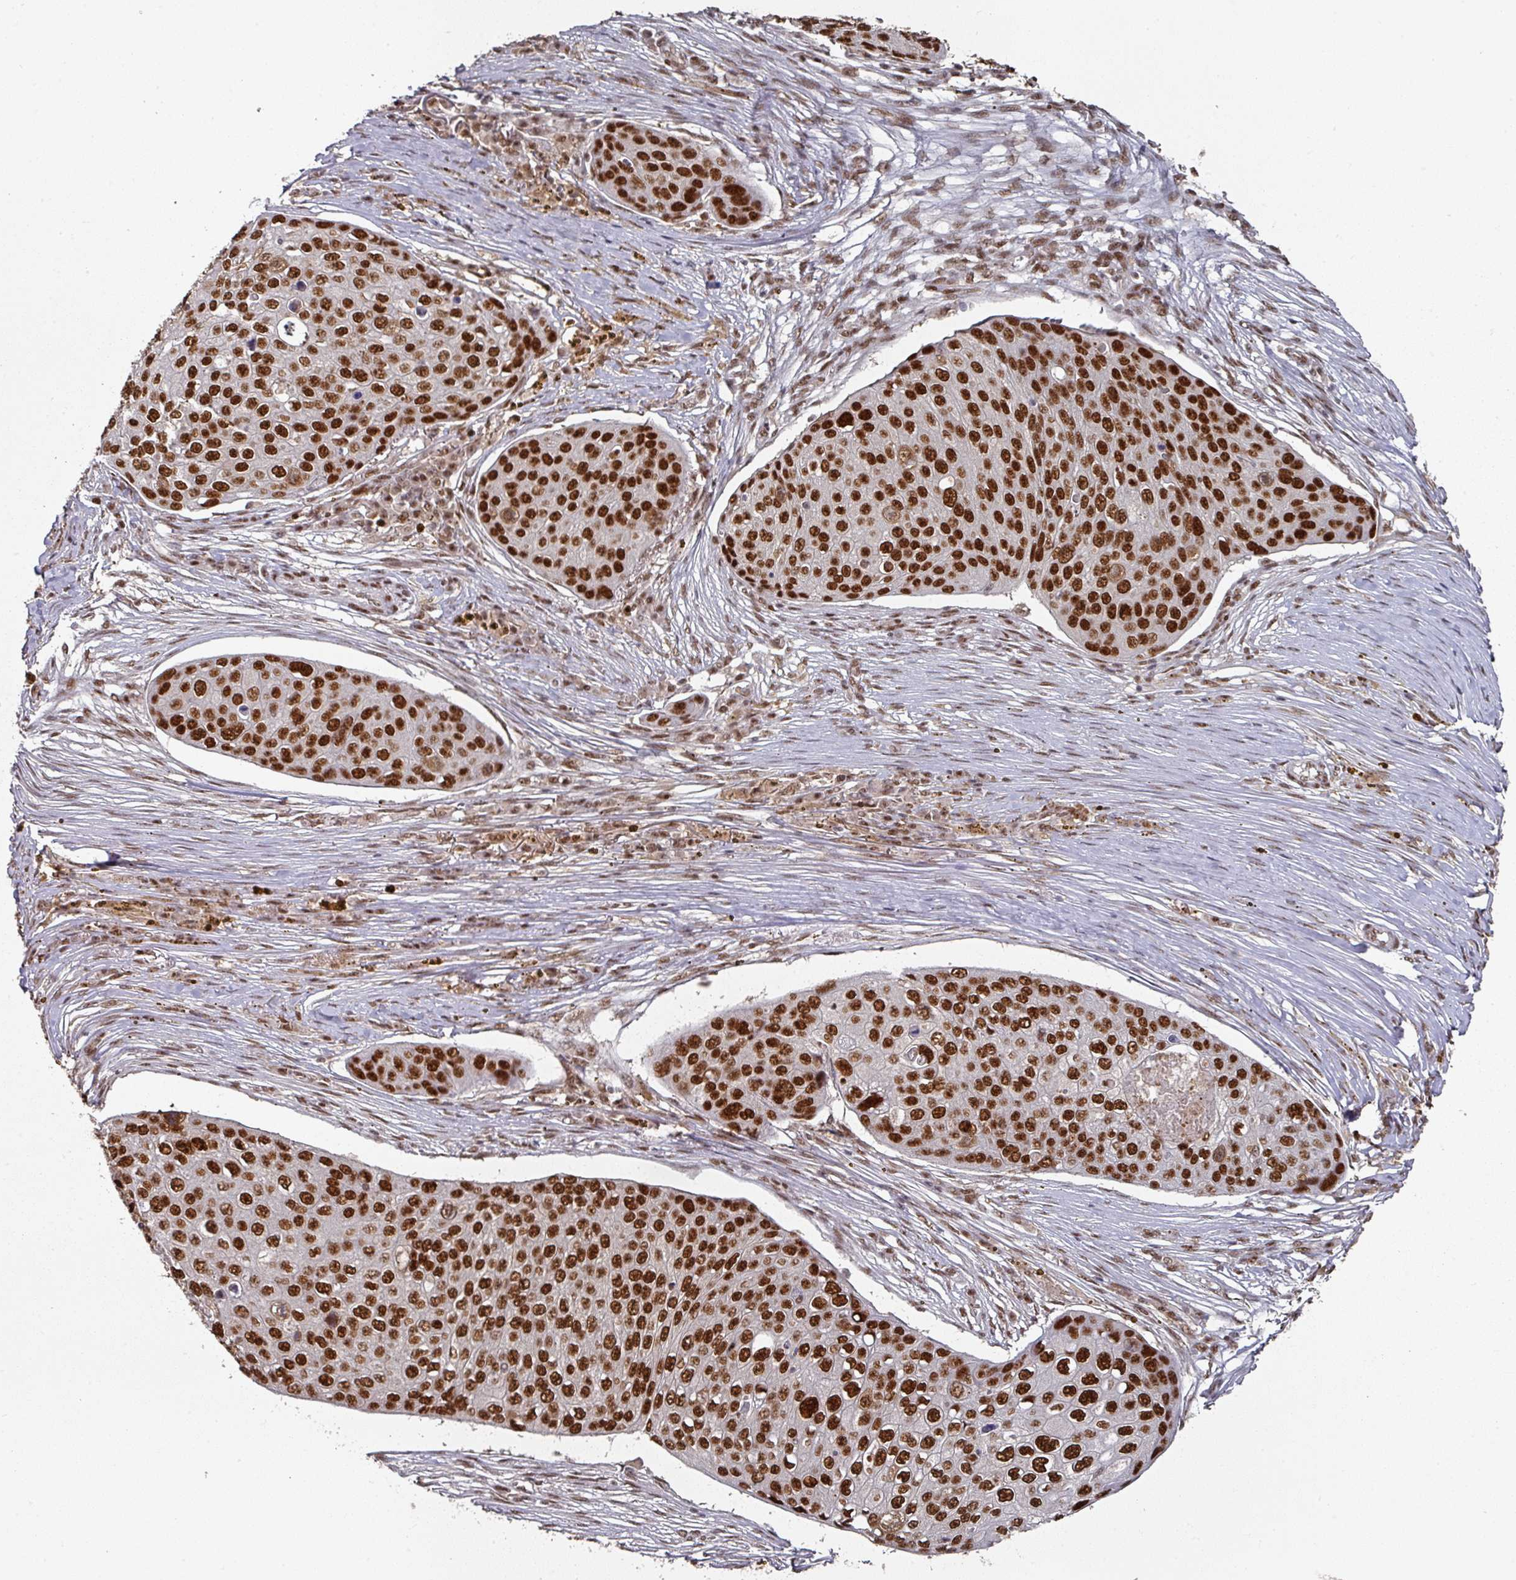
{"staining": {"intensity": "strong", "quantity": ">75%", "location": "nuclear"}, "tissue": "skin cancer", "cell_type": "Tumor cells", "image_type": "cancer", "snomed": [{"axis": "morphology", "description": "Squamous cell carcinoma, NOS"}, {"axis": "topography", "description": "Skin"}], "caption": "IHC staining of skin cancer, which reveals high levels of strong nuclear staining in about >75% of tumor cells indicating strong nuclear protein positivity. The staining was performed using DAB (brown) for protein detection and nuclei were counterstained in hematoxylin (blue).", "gene": "MEPCE", "patient": {"sex": "male", "age": 71}}